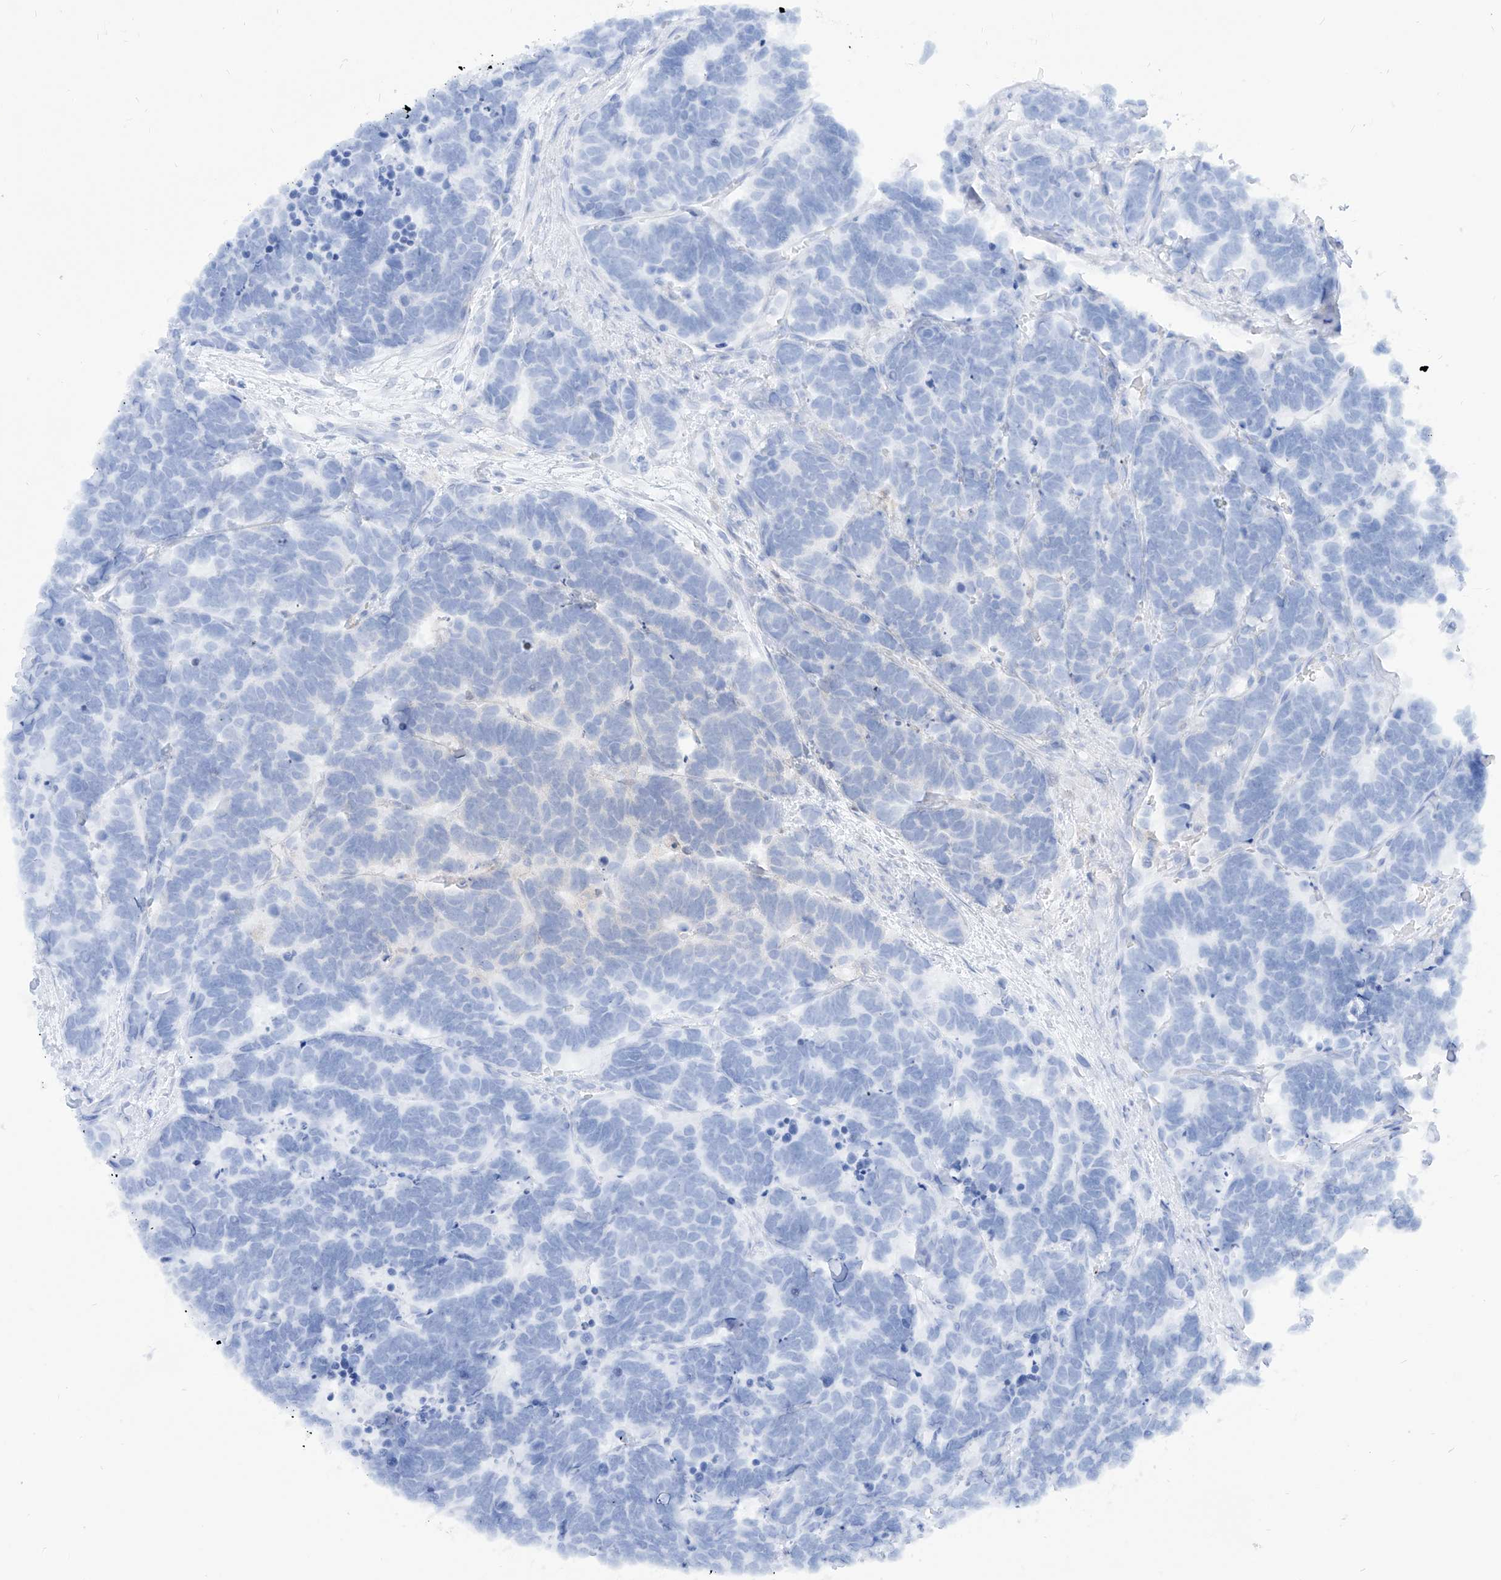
{"staining": {"intensity": "negative", "quantity": "none", "location": "none"}, "tissue": "carcinoid", "cell_type": "Tumor cells", "image_type": "cancer", "snomed": [{"axis": "morphology", "description": "Carcinoma, NOS"}, {"axis": "morphology", "description": "Carcinoid, malignant, NOS"}, {"axis": "topography", "description": "Urinary bladder"}], "caption": "DAB (3,3'-diaminobenzidine) immunohistochemical staining of carcinoid displays no significant positivity in tumor cells.", "gene": "PDXK", "patient": {"sex": "male", "age": 57}}